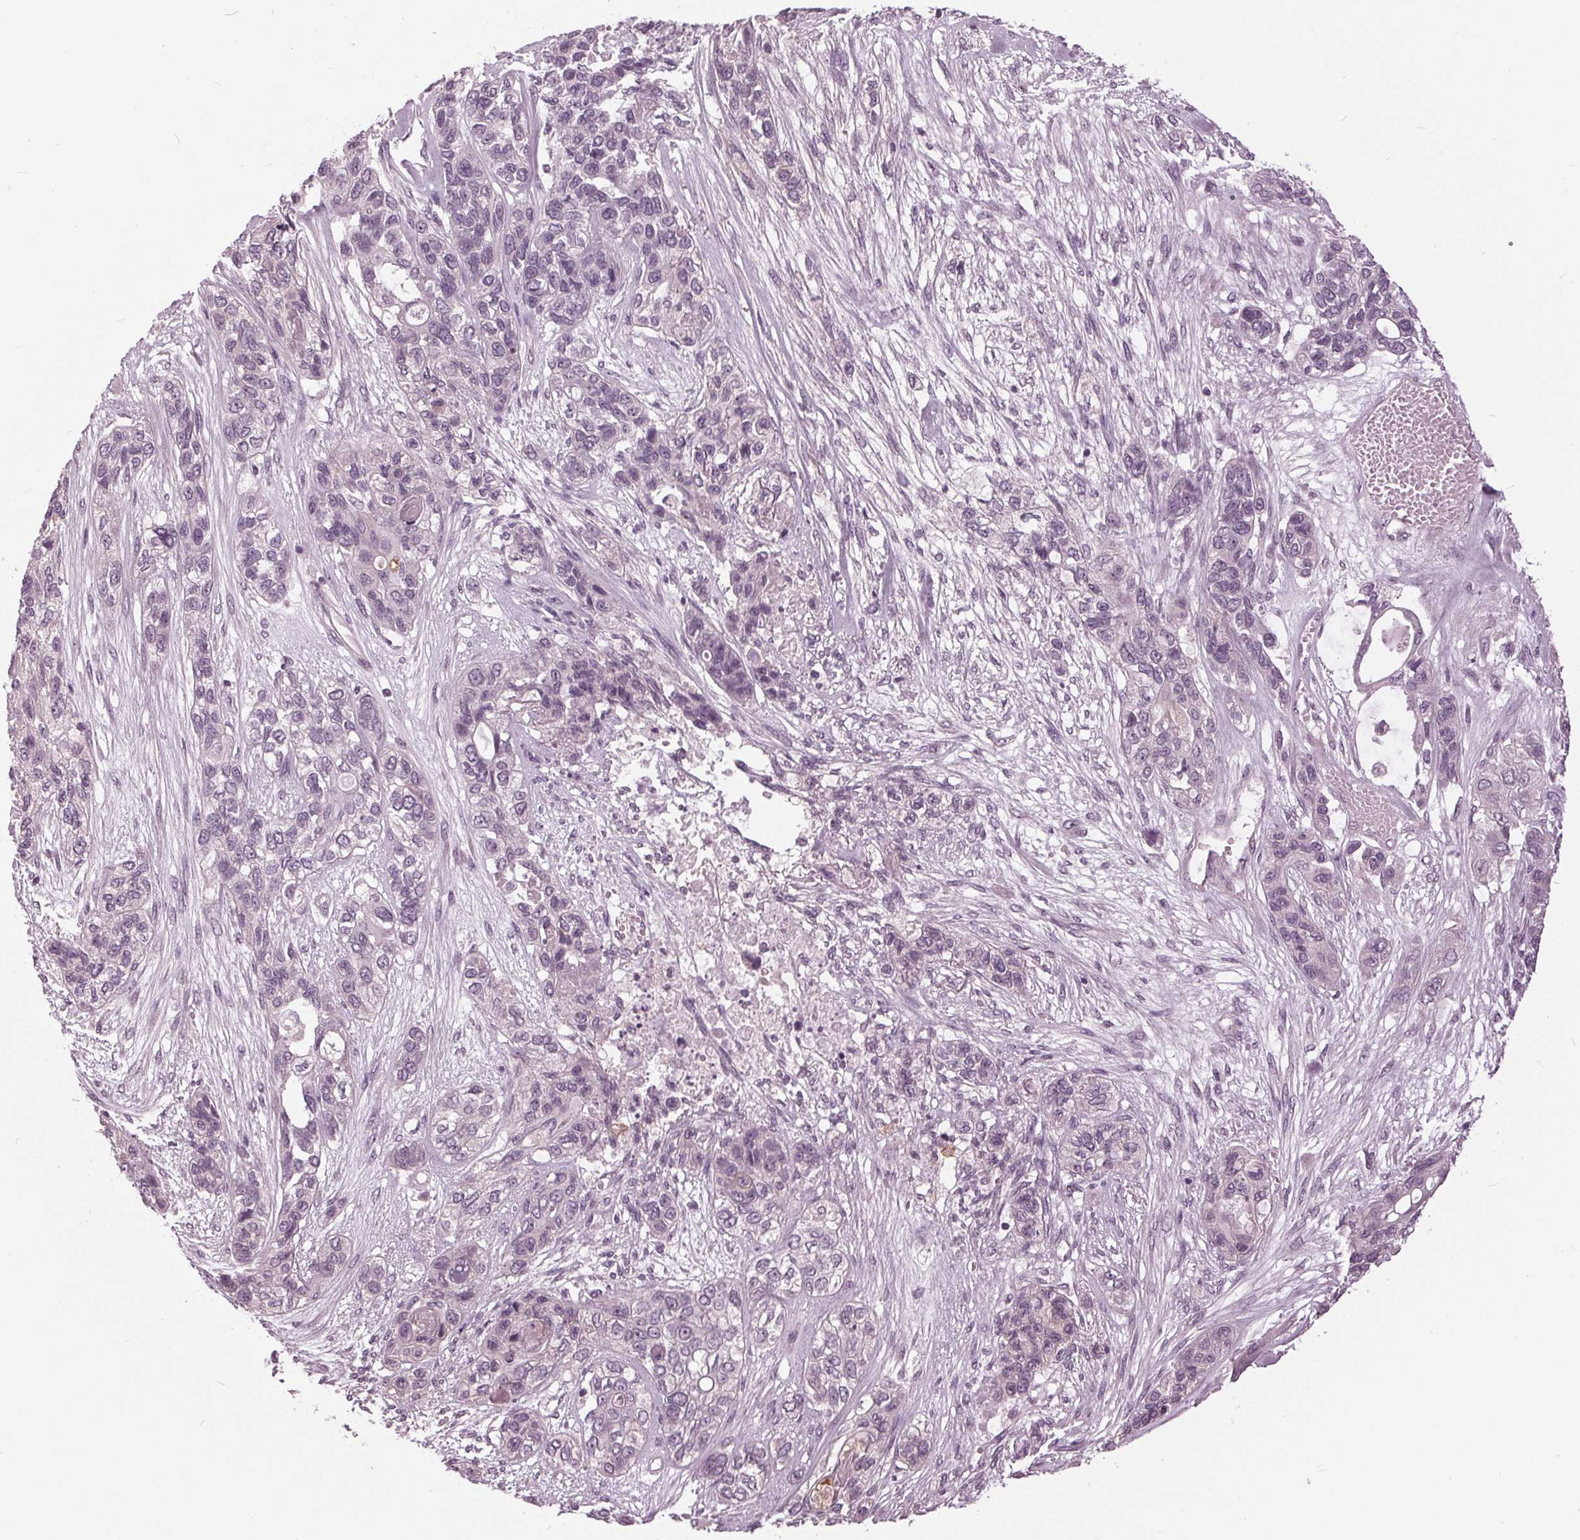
{"staining": {"intensity": "negative", "quantity": "none", "location": "none"}, "tissue": "lung cancer", "cell_type": "Tumor cells", "image_type": "cancer", "snomed": [{"axis": "morphology", "description": "Squamous cell carcinoma, NOS"}, {"axis": "topography", "description": "Lung"}], "caption": "High power microscopy photomicrograph of an immunohistochemistry (IHC) photomicrograph of squamous cell carcinoma (lung), revealing no significant expression in tumor cells. (Brightfield microscopy of DAB immunohistochemistry at high magnification).", "gene": "SIGLEC6", "patient": {"sex": "female", "age": 70}}